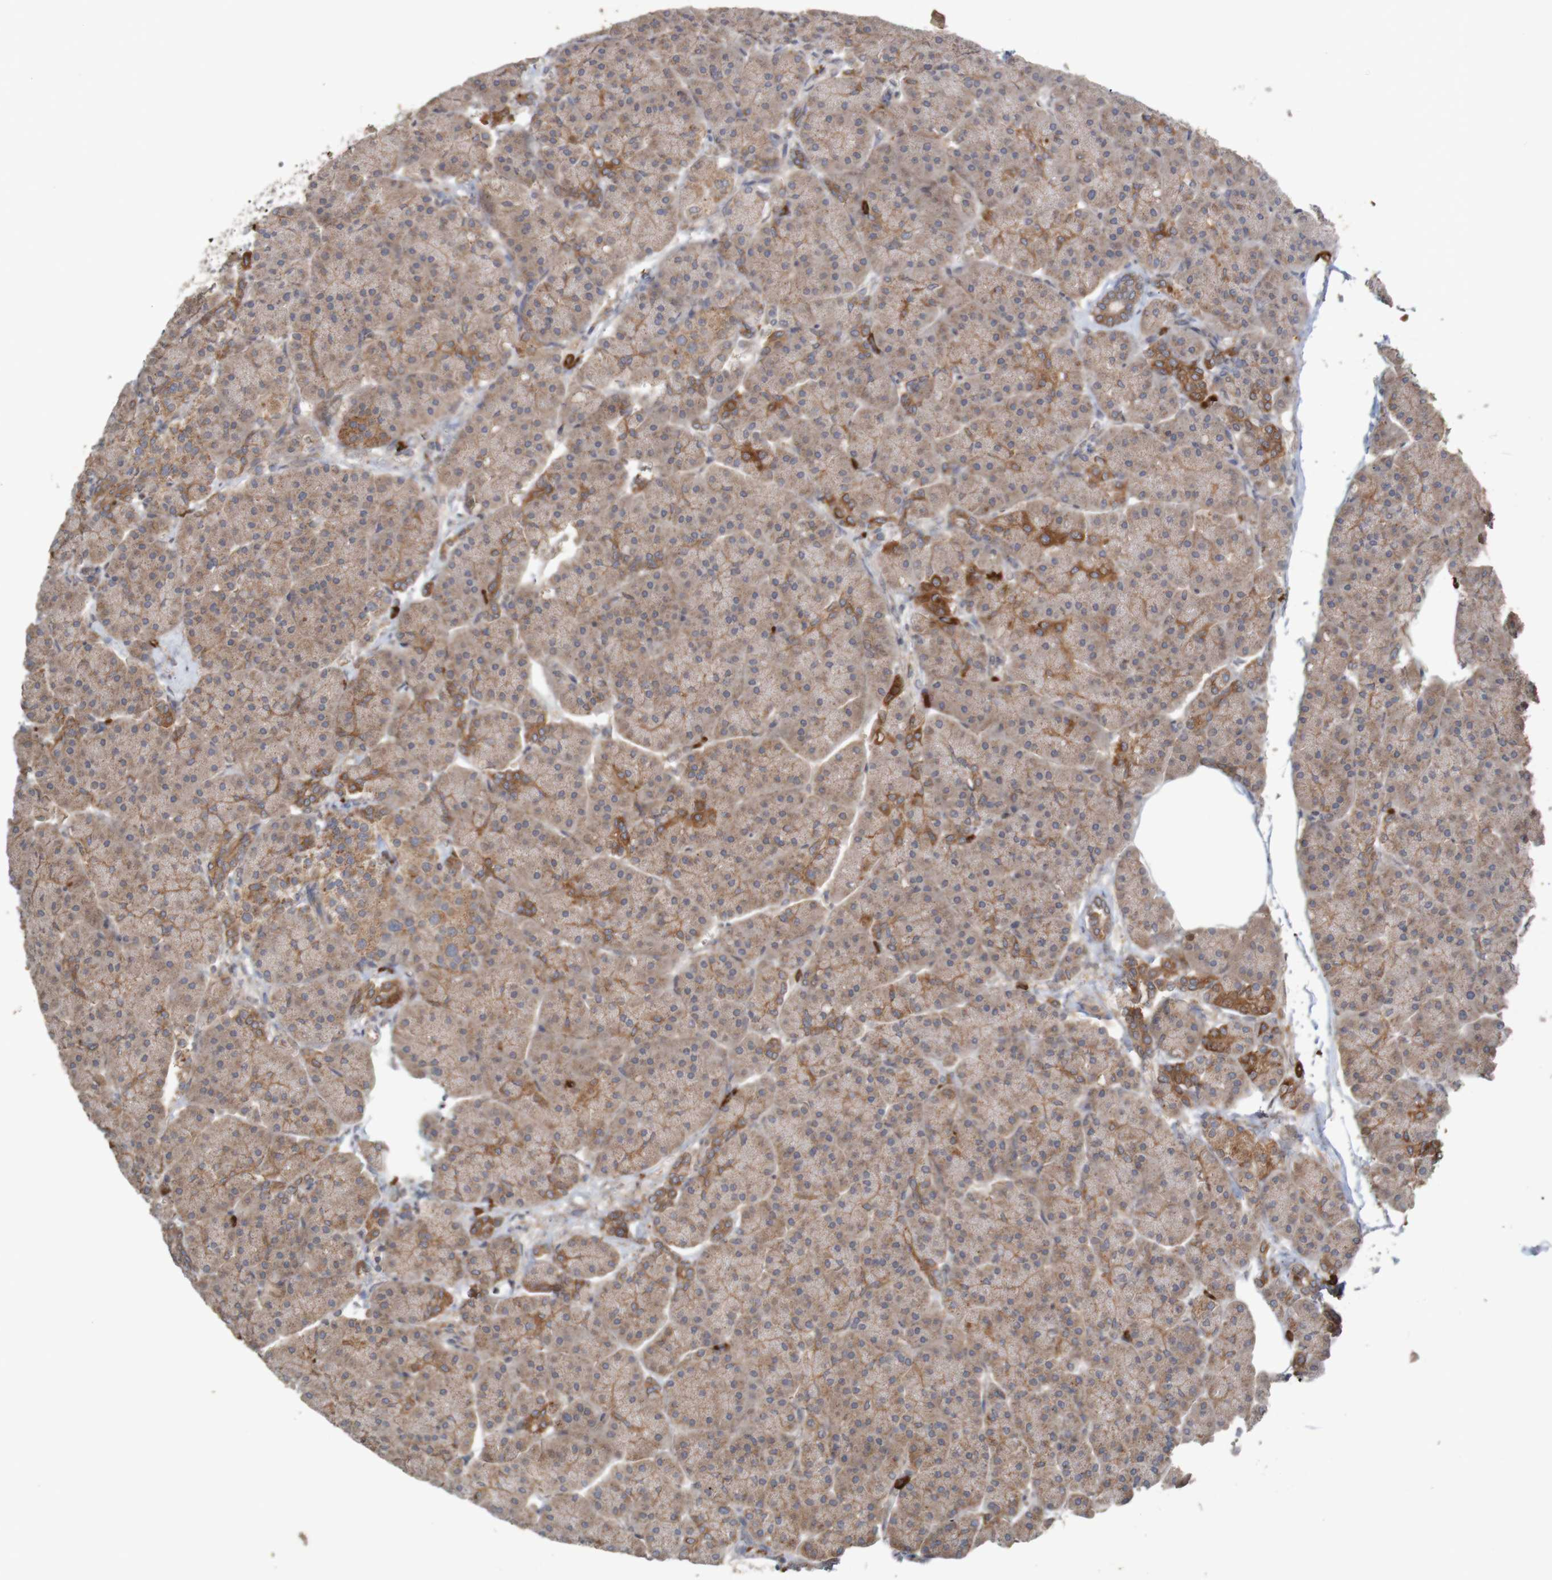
{"staining": {"intensity": "moderate", "quantity": ">75%", "location": "cytoplasmic/membranous"}, "tissue": "pancreas", "cell_type": "Exocrine glandular cells", "image_type": "normal", "snomed": [{"axis": "morphology", "description": "Normal tissue, NOS"}, {"axis": "topography", "description": "Pancreas"}], "caption": "Pancreas stained with a brown dye exhibits moderate cytoplasmic/membranous positive positivity in approximately >75% of exocrine glandular cells.", "gene": "B3GAT2", "patient": {"sex": "female", "age": 70}}